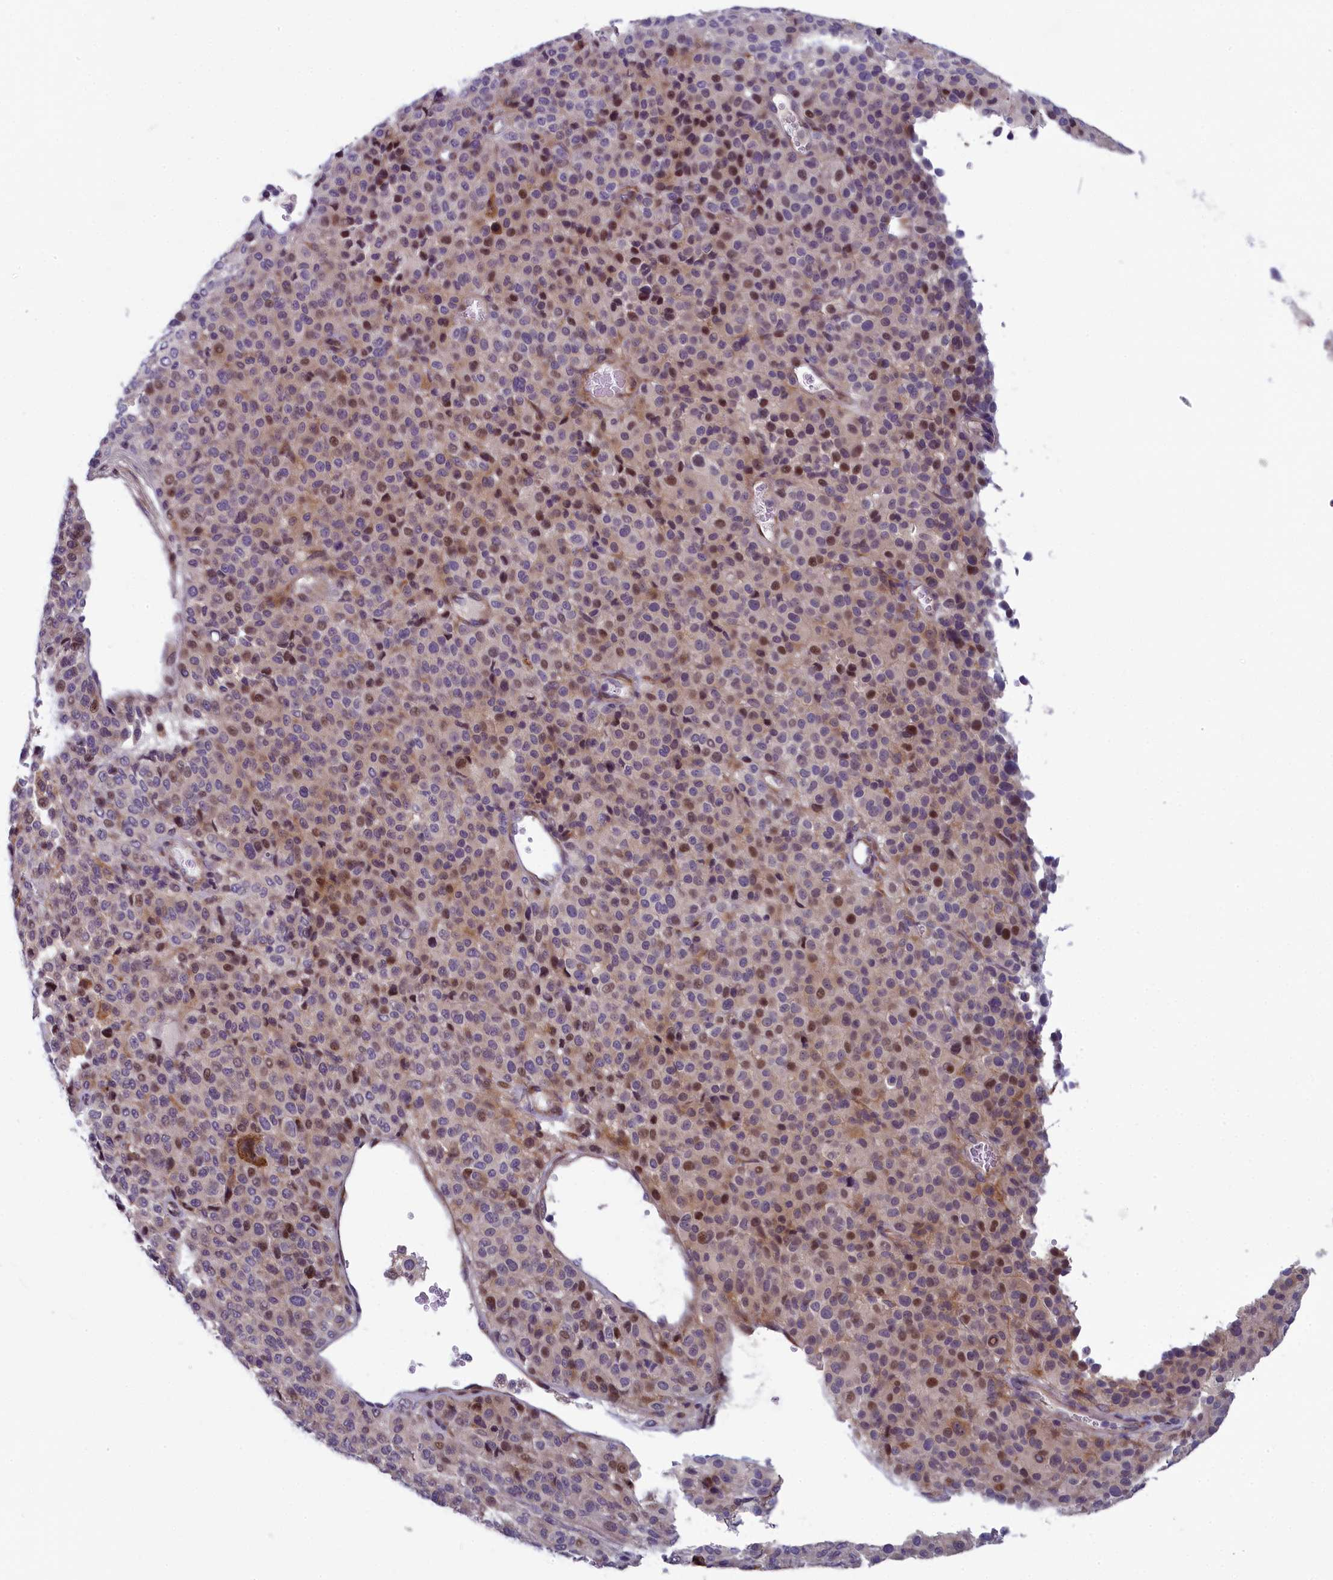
{"staining": {"intensity": "moderate", "quantity": "<25%", "location": "nuclear"}, "tissue": "melanoma", "cell_type": "Tumor cells", "image_type": "cancer", "snomed": [{"axis": "morphology", "description": "Malignant melanoma, Metastatic site"}, {"axis": "topography", "description": "Pancreas"}], "caption": "Brown immunohistochemical staining in human melanoma demonstrates moderate nuclear positivity in about <25% of tumor cells.", "gene": "ANKRD39", "patient": {"sex": "female", "age": 30}}